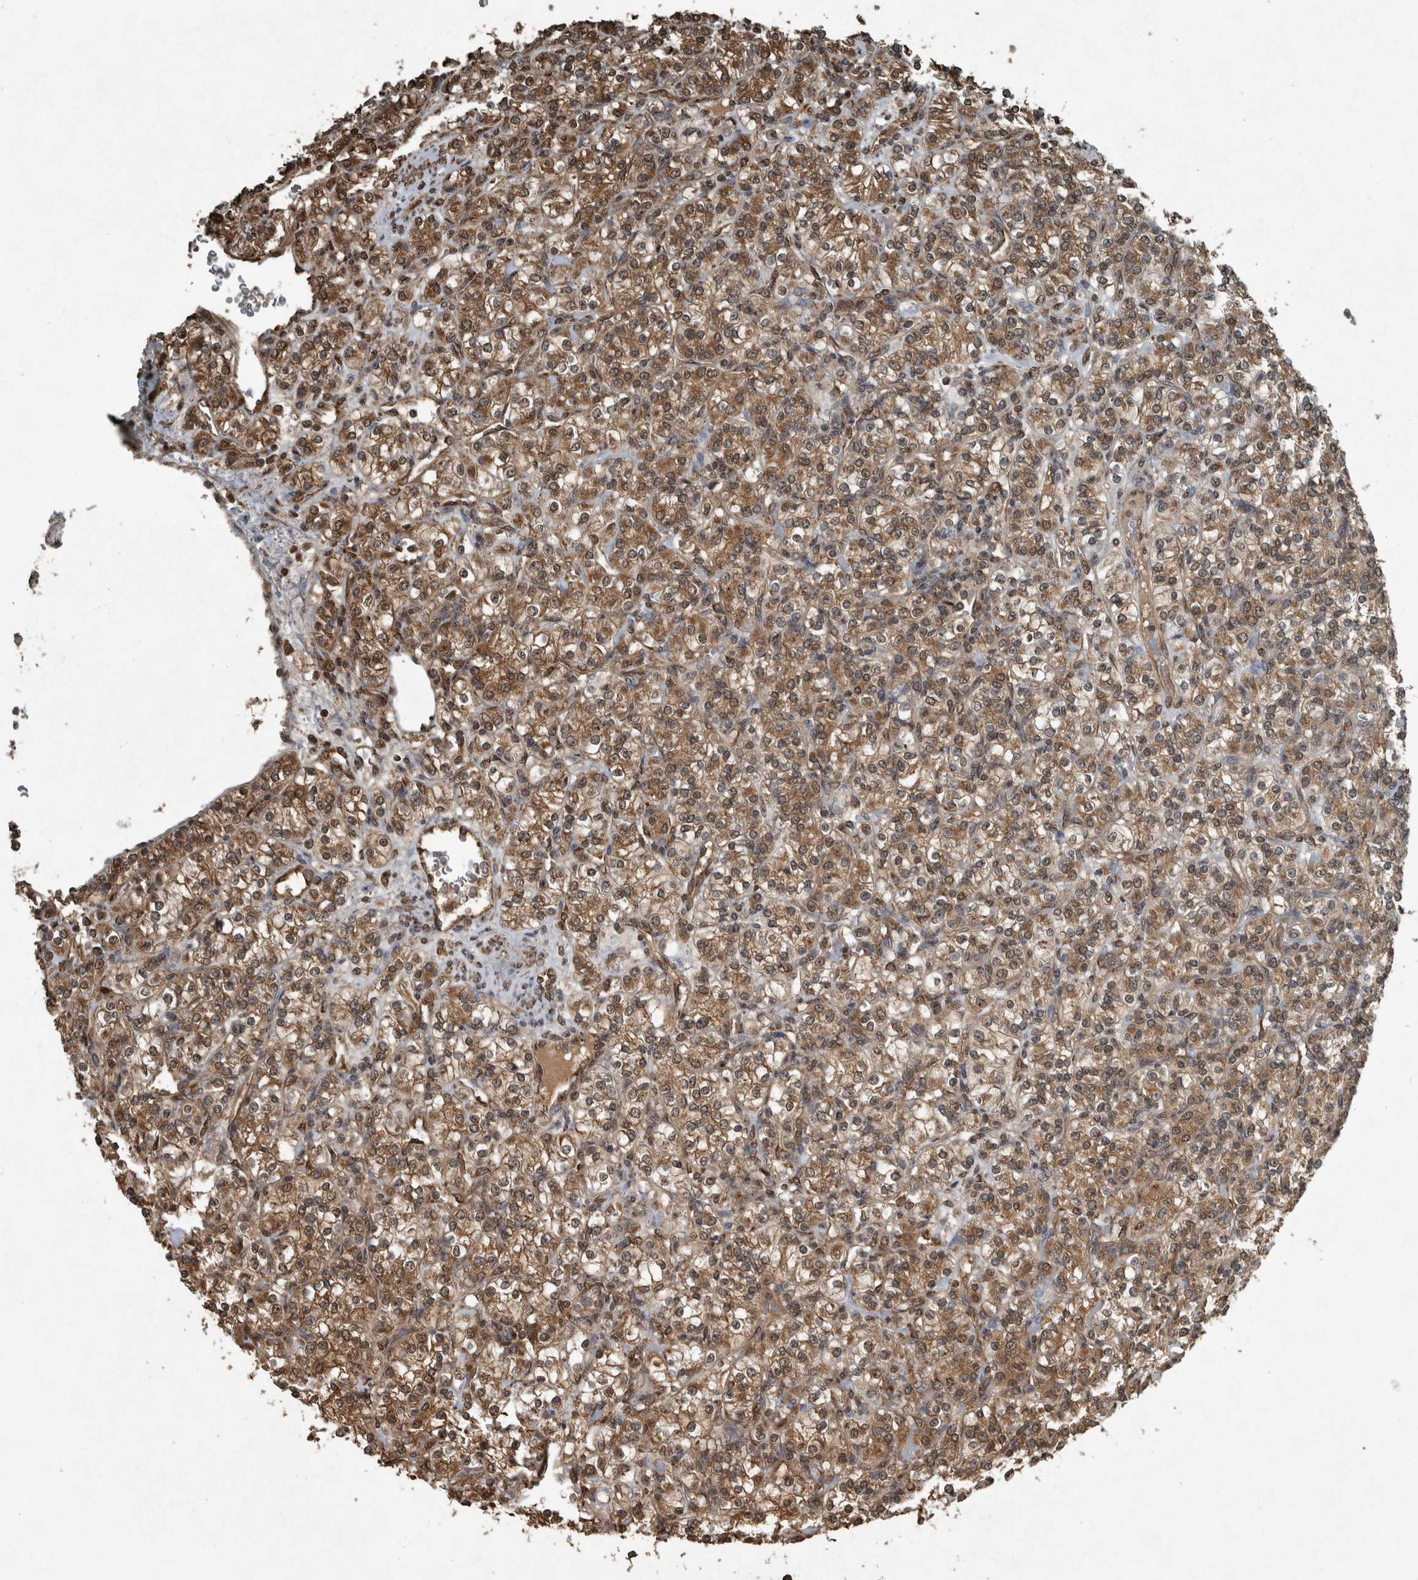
{"staining": {"intensity": "moderate", "quantity": ">75%", "location": "cytoplasmic/membranous,nuclear"}, "tissue": "renal cancer", "cell_type": "Tumor cells", "image_type": "cancer", "snomed": [{"axis": "morphology", "description": "Adenocarcinoma, NOS"}, {"axis": "topography", "description": "Kidney"}], "caption": "Protein staining of renal cancer (adenocarcinoma) tissue reveals moderate cytoplasmic/membranous and nuclear staining in approximately >75% of tumor cells.", "gene": "ARHGEF12", "patient": {"sex": "male", "age": 77}}